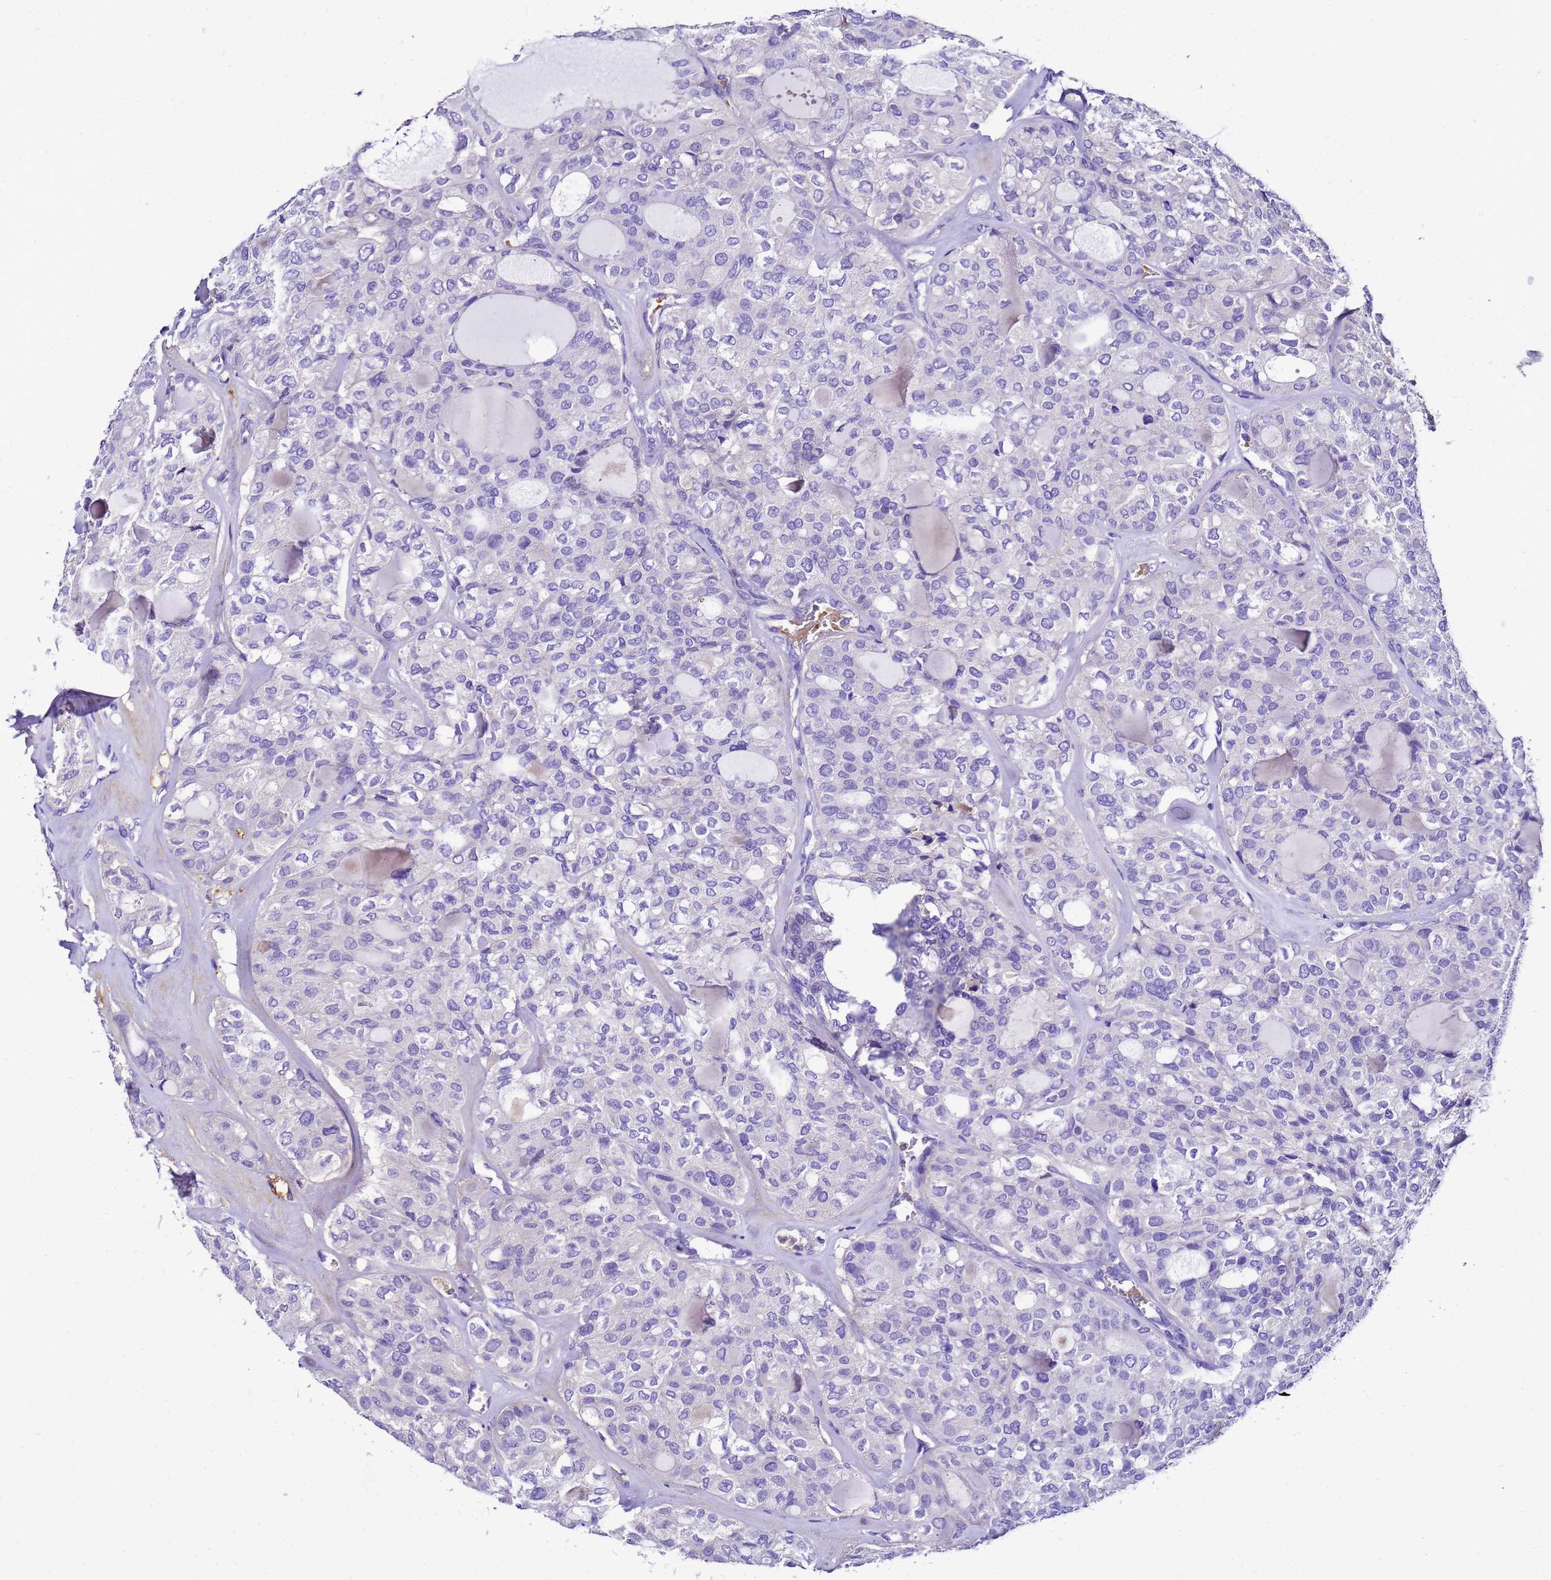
{"staining": {"intensity": "negative", "quantity": "none", "location": "none"}, "tissue": "thyroid cancer", "cell_type": "Tumor cells", "image_type": "cancer", "snomed": [{"axis": "morphology", "description": "Follicular adenoma carcinoma, NOS"}, {"axis": "topography", "description": "Thyroid gland"}], "caption": "Tumor cells show no significant staining in thyroid cancer.", "gene": "UGT2A1", "patient": {"sex": "male", "age": 75}}